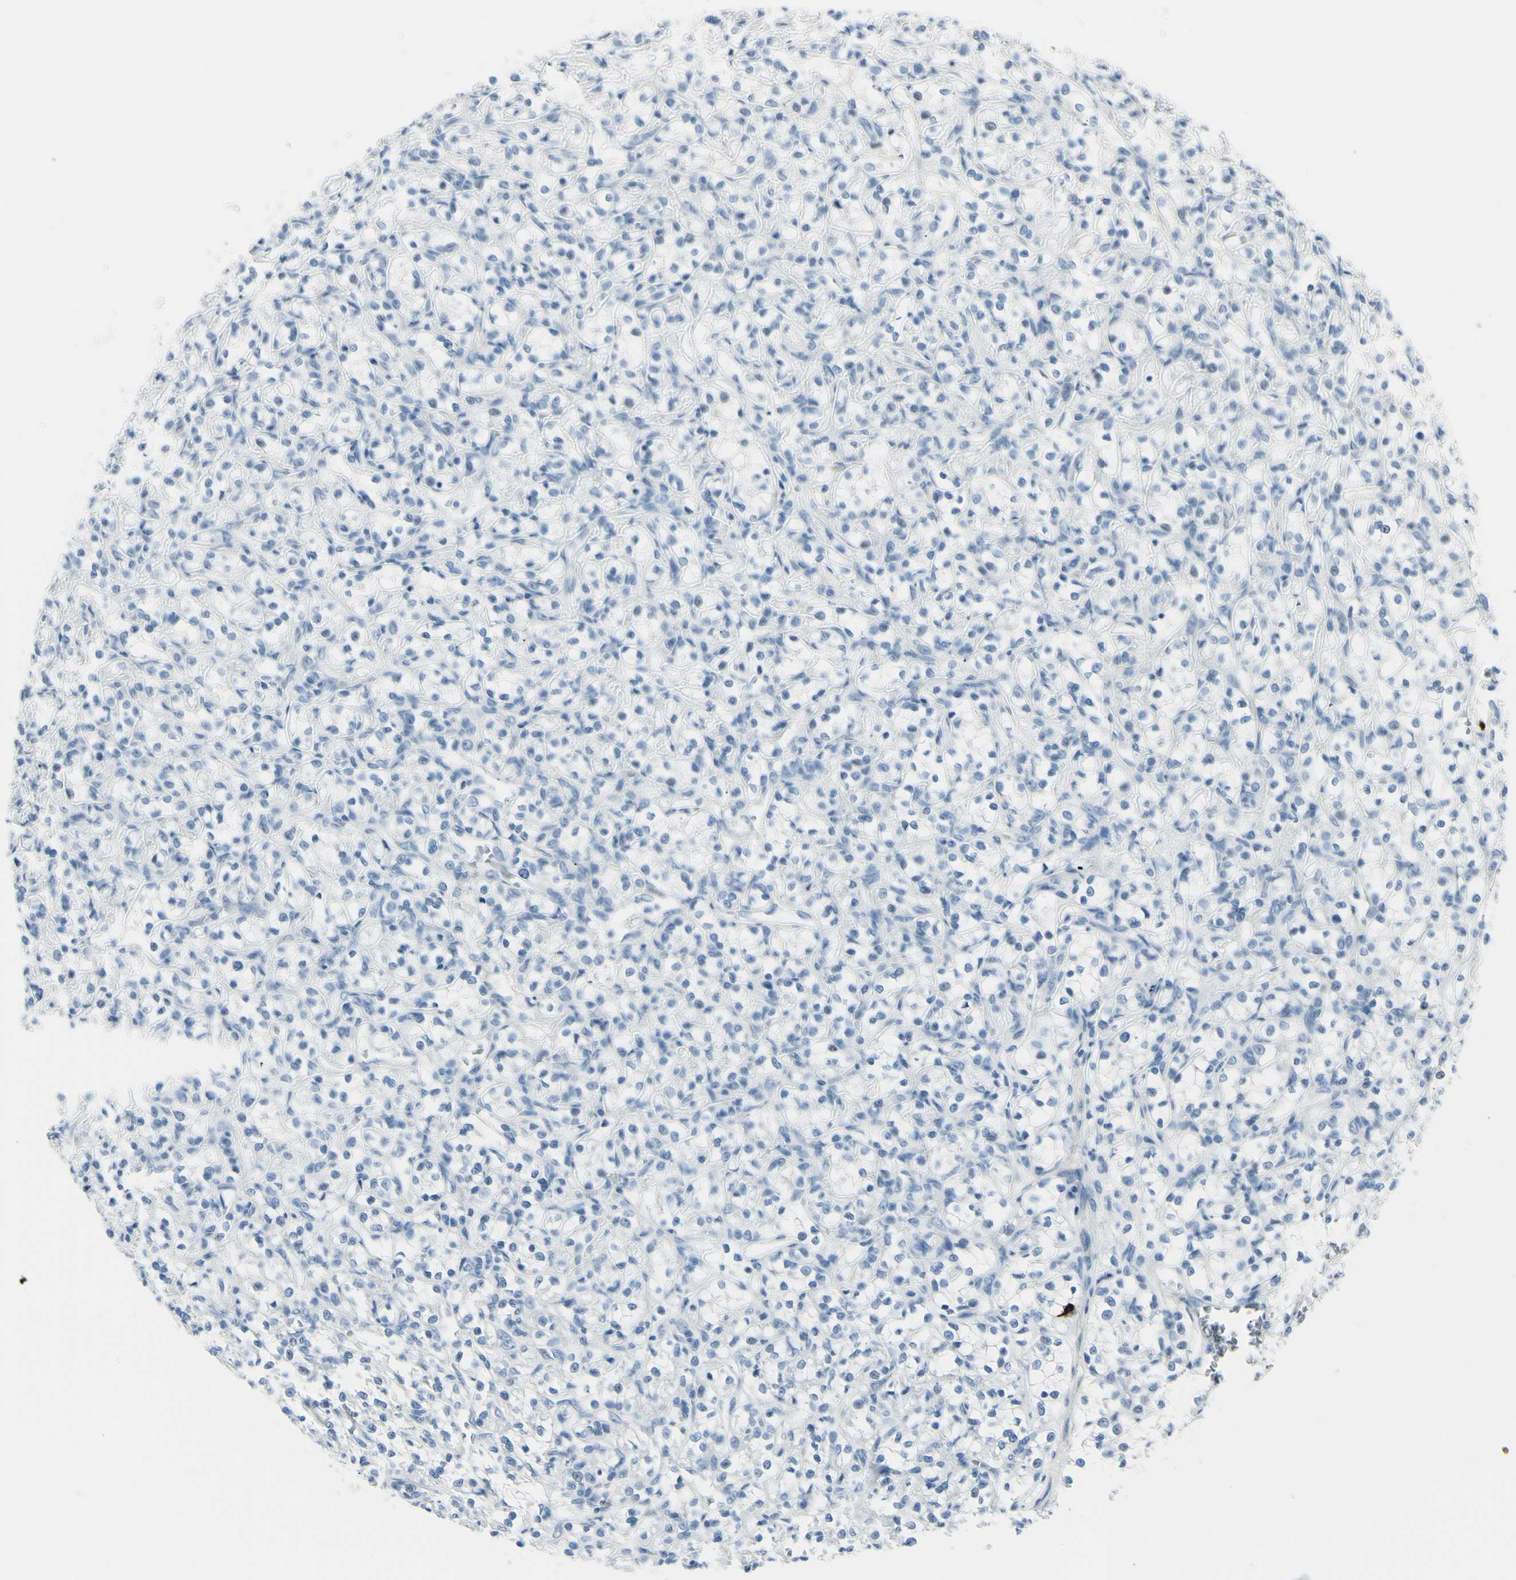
{"staining": {"intensity": "negative", "quantity": "none", "location": "none"}, "tissue": "renal cancer", "cell_type": "Tumor cells", "image_type": "cancer", "snomed": [{"axis": "morphology", "description": "Adenocarcinoma, NOS"}, {"axis": "topography", "description": "Kidney"}], "caption": "This is an IHC photomicrograph of renal cancer (adenocarcinoma). There is no positivity in tumor cells.", "gene": "DLG4", "patient": {"sex": "female", "age": 69}}